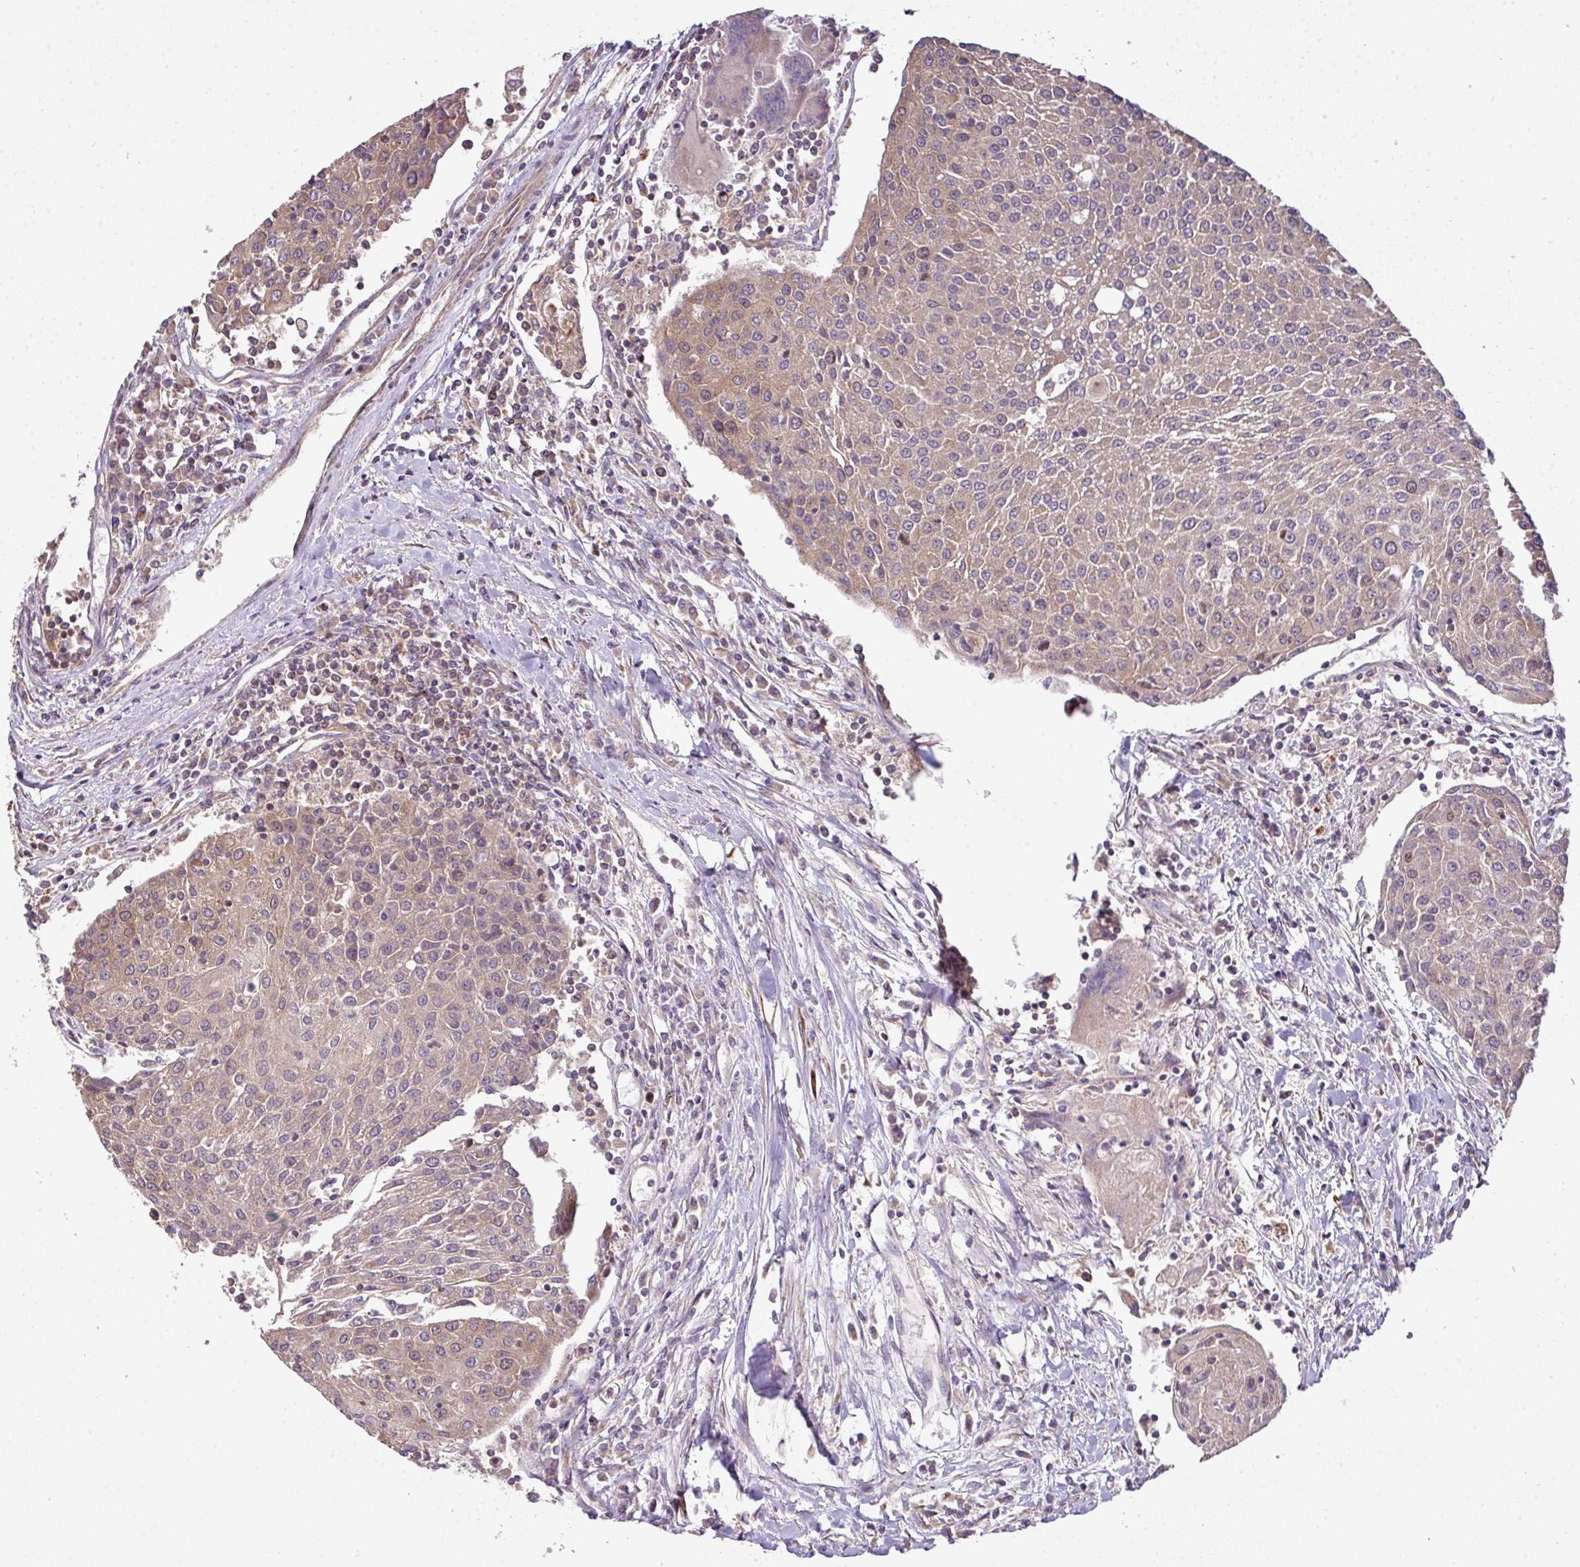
{"staining": {"intensity": "weak", "quantity": ">75%", "location": "cytoplasmic/membranous,nuclear"}, "tissue": "urothelial cancer", "cell_type": "Tumor cells", "image_type": "cancer", "snomed": [{"axis": "morphology", "description": "Urothelial carcinoma, High grade"}, {"axis": "topography", "description": "Urinary bladder"}], "caption": "A low amount of weak cytoplasmic/membranous and nuclear expression is present in about >75% of tumor cells in urothelial carcinoma (high-grade) tissue.", "gene": "VENTX", "patient": {"sex": "female", "age": 85}}